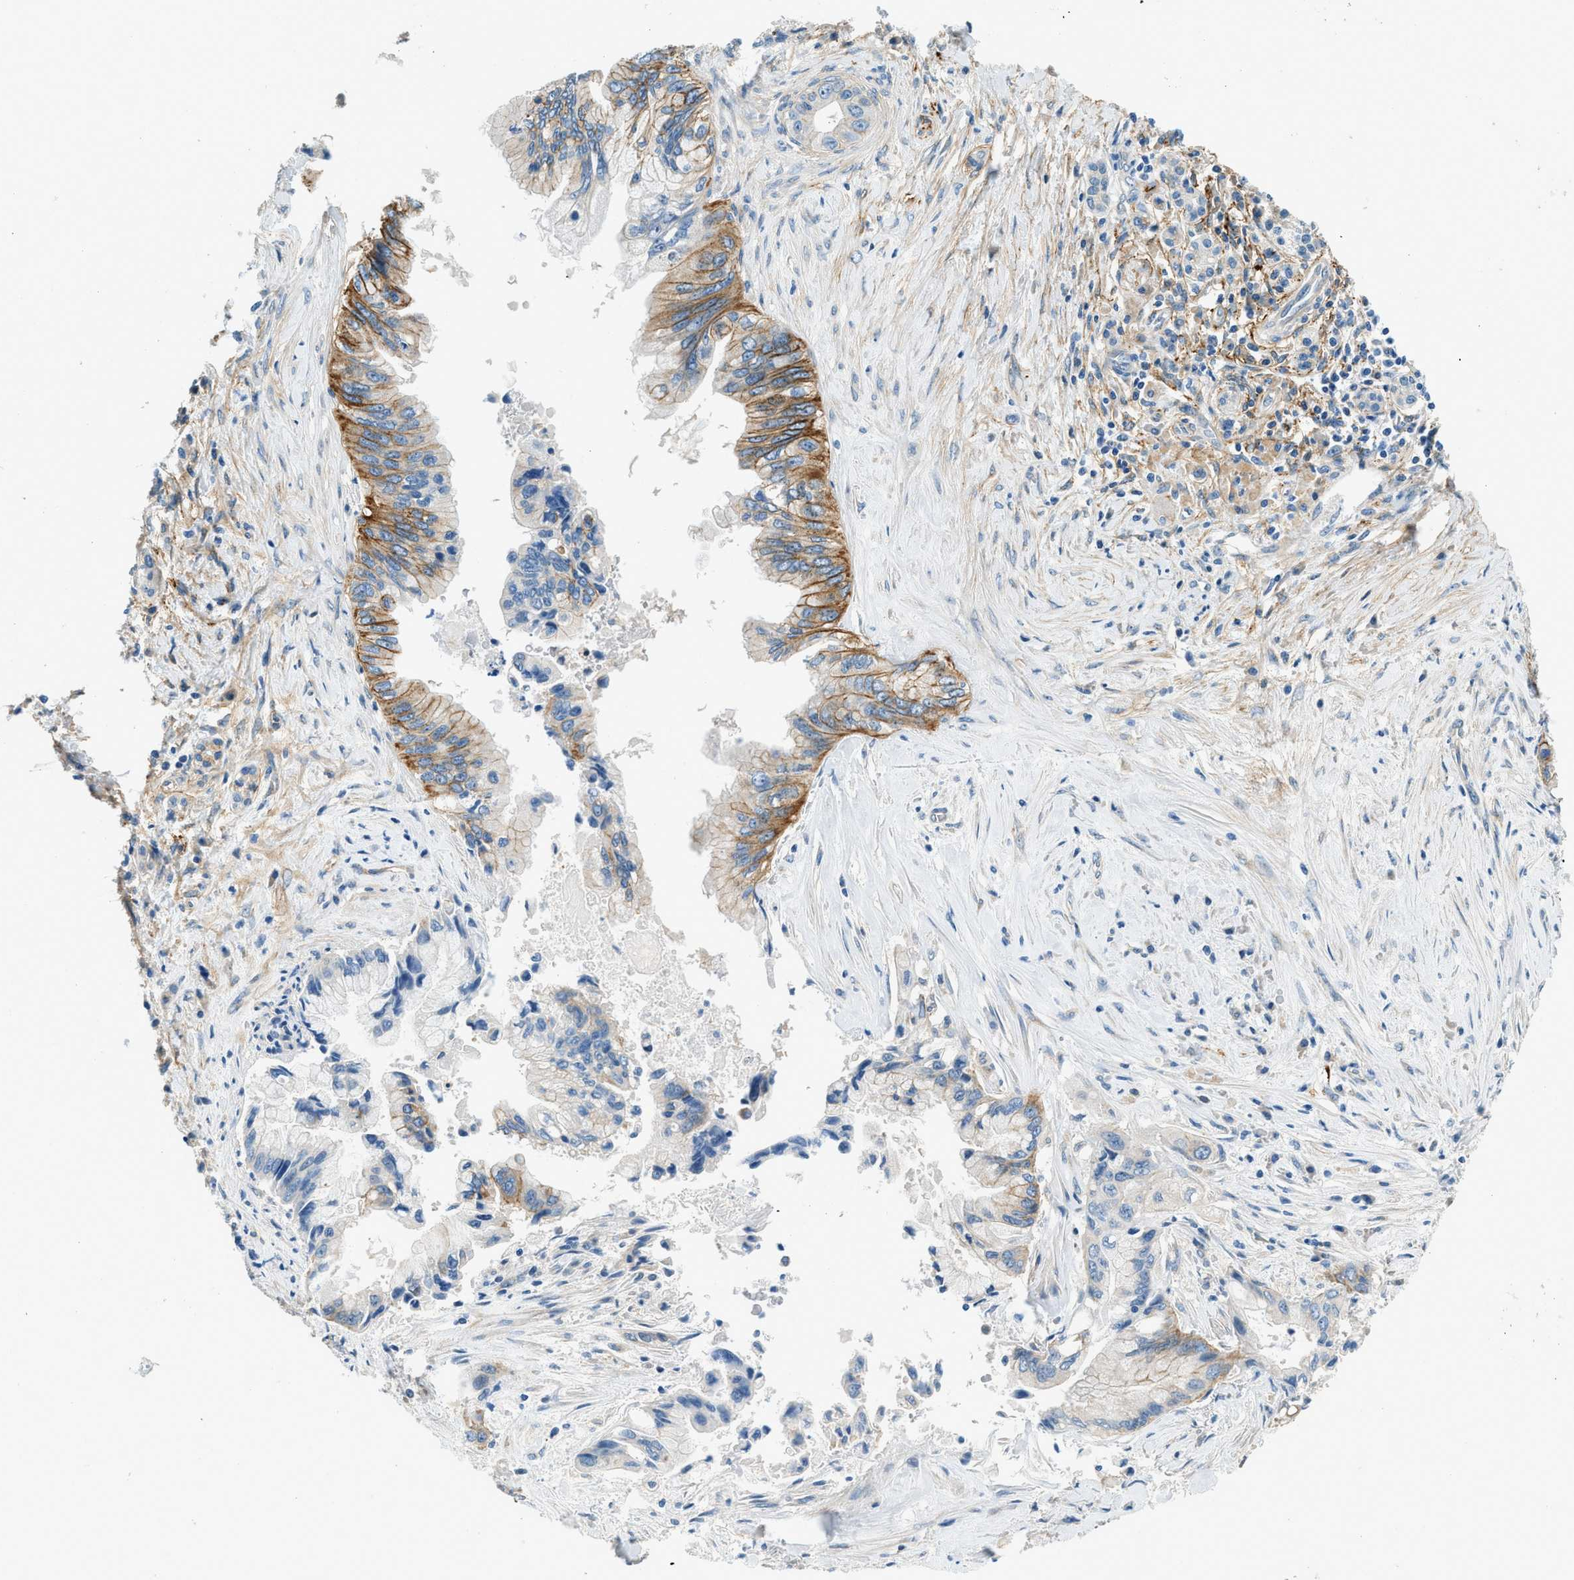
{"staining": {"intensity": "moderate", "quantity": "25%-75%", "location": "cytoplasmic/membranous"}, "tissue": "pancreatic cancer", "cell_type": "Tumor cells", "image_type": "cancer", "snomed": [{"axis": "morphology", "description": "Adenocarcinoma, NOS"}, {"axis": "topography", "description": "Pancreas"}], "caption": "Brown immunohistochemical staining in human pancreatic cancer exhibits moderate cytoplasmic/membranous expression in about 25%-75% of tumor cells.", "gene": "ZNF367", "patient": {"sex": "female", "age": 73}}